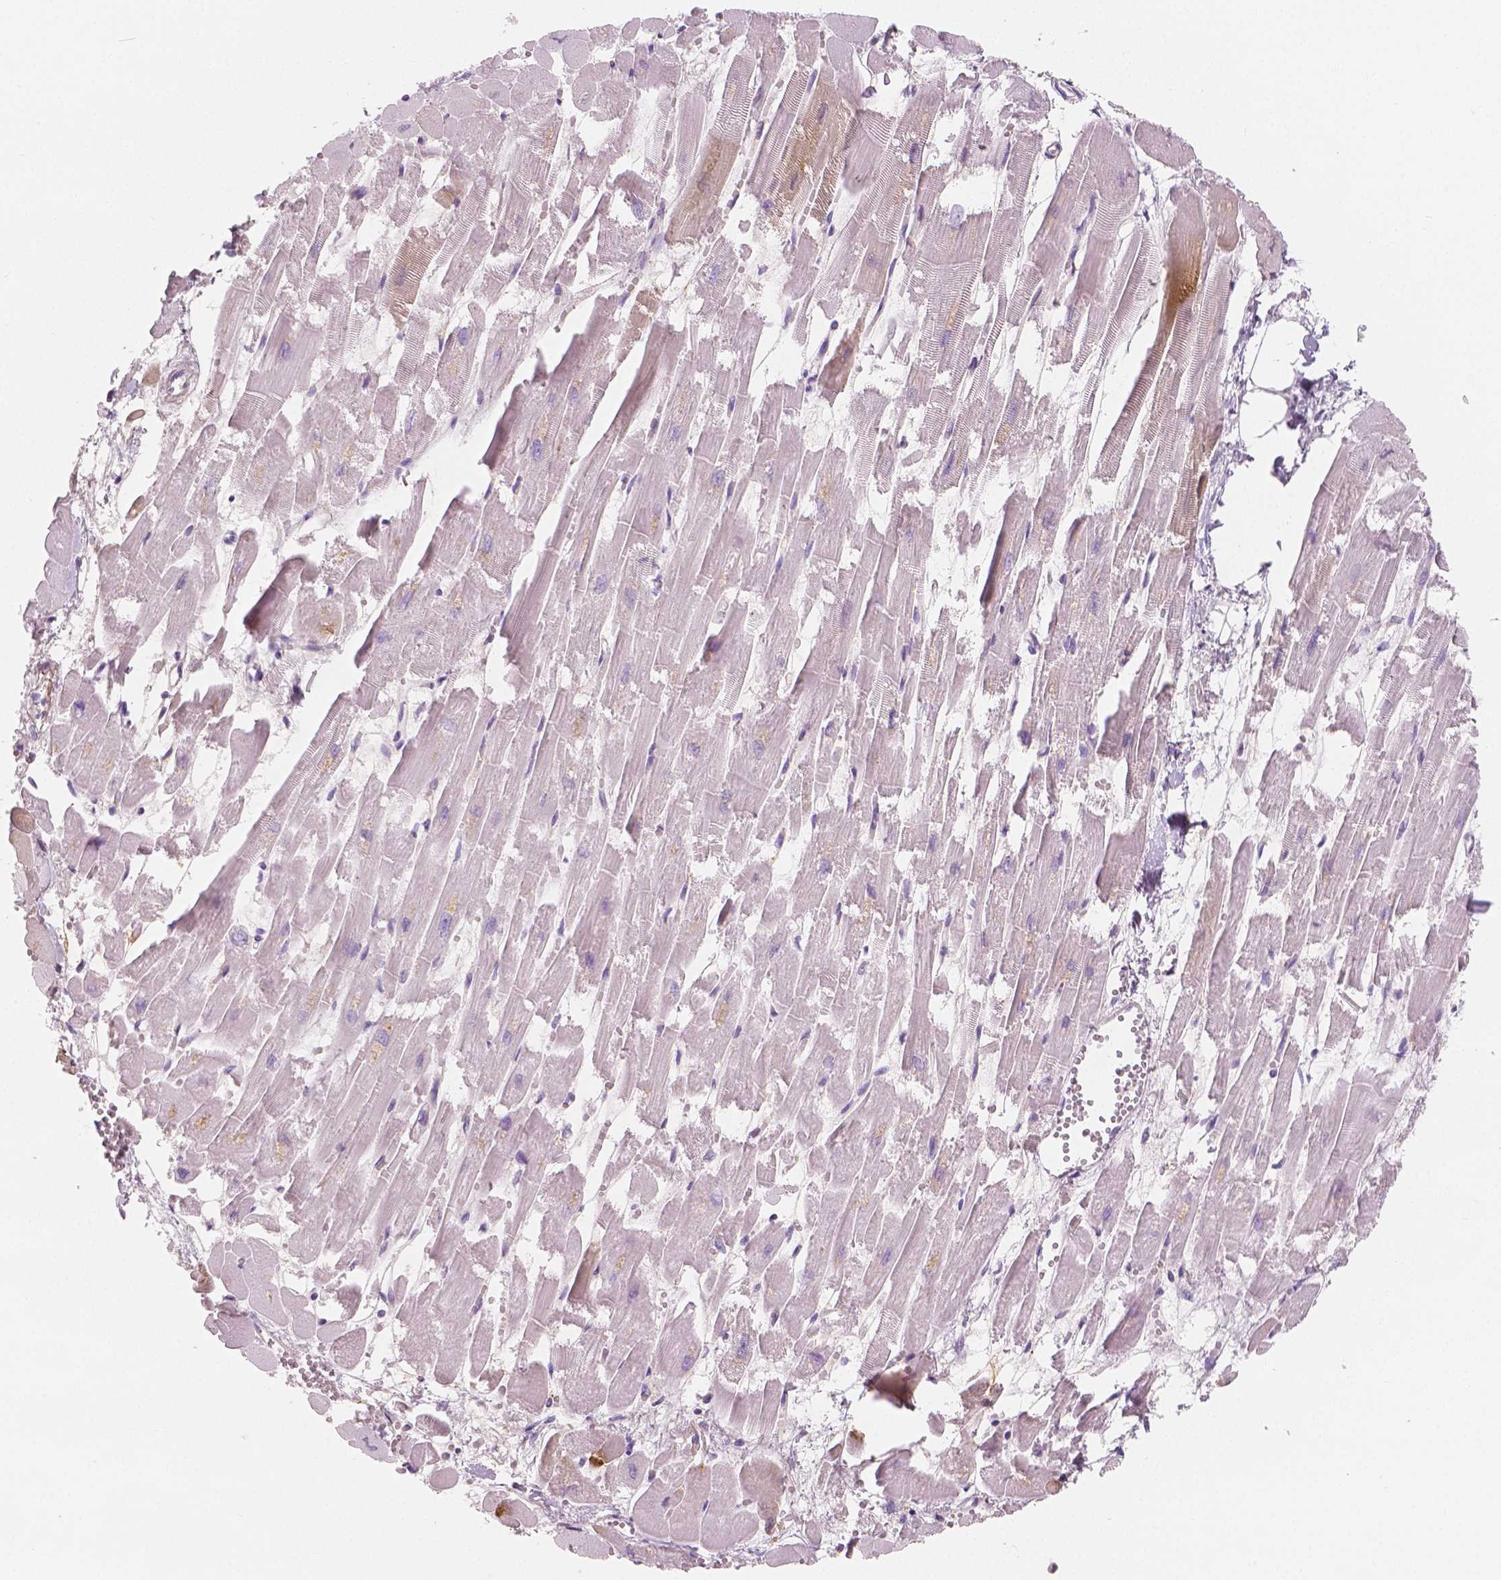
{"staining": {"intensity": "weak", "quantity": "<25%", "location": "cytoplasmic/membranous"}, "tissue": "heart muscle", "cell_type": "Cardiomyocytes", "image_type": "normal", "snomed": [{"axis": "morphology", "description": "Normal tissue, NOS"}, {"axis": "topography", "description": "Heart"}], "caption": "DAB immunohistochemical staining of normal heart muscle reveals no significant expression in cardiomyocytes.", "gene": "APOA4", "patient": {"sex": "female", "age": 52}}